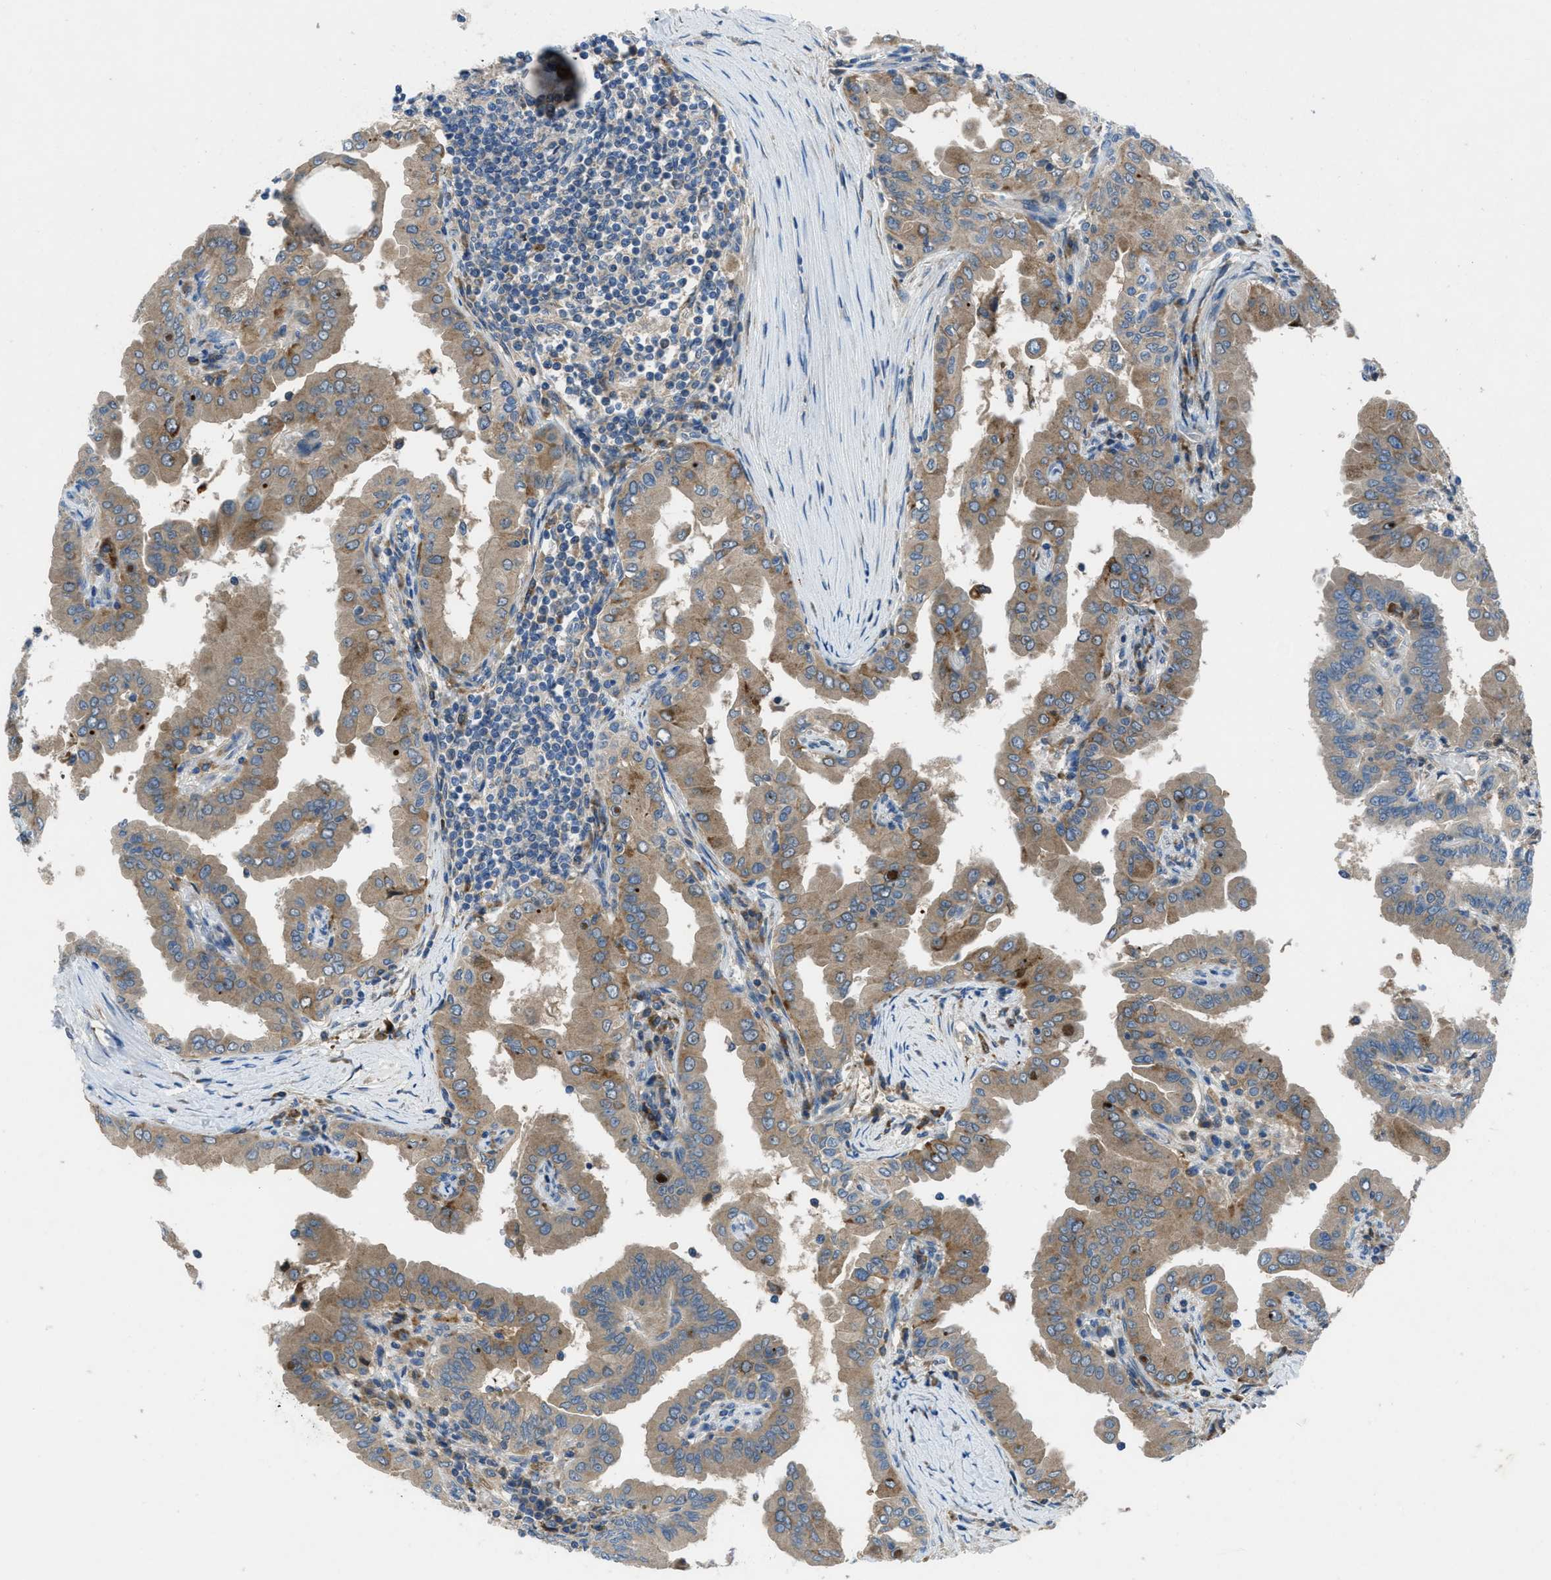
{"staining": {"intensity": "moderate", "quantity": ">75%", "location": "cytoplasmic/membranous"}, "tissue": "thyroid cancer", "cell_type": "Tumor cells", "image_type": "cancer", "snomed": [{"axis": "morphology", "description": "Papillary adenocarcinoma, NOS"}, {"axis": "topography", "description": "Thyroid gland"}], "caption": "About >75% of tumor cells in thyroid cancer (papillary adenocarcinoma) display moderate cytoplasmic/membranous protein positivity as visualized by brown immunohistochemical staining.", "gene": "MAP3K20", "patient": {"sex": "male", "age": 33}}